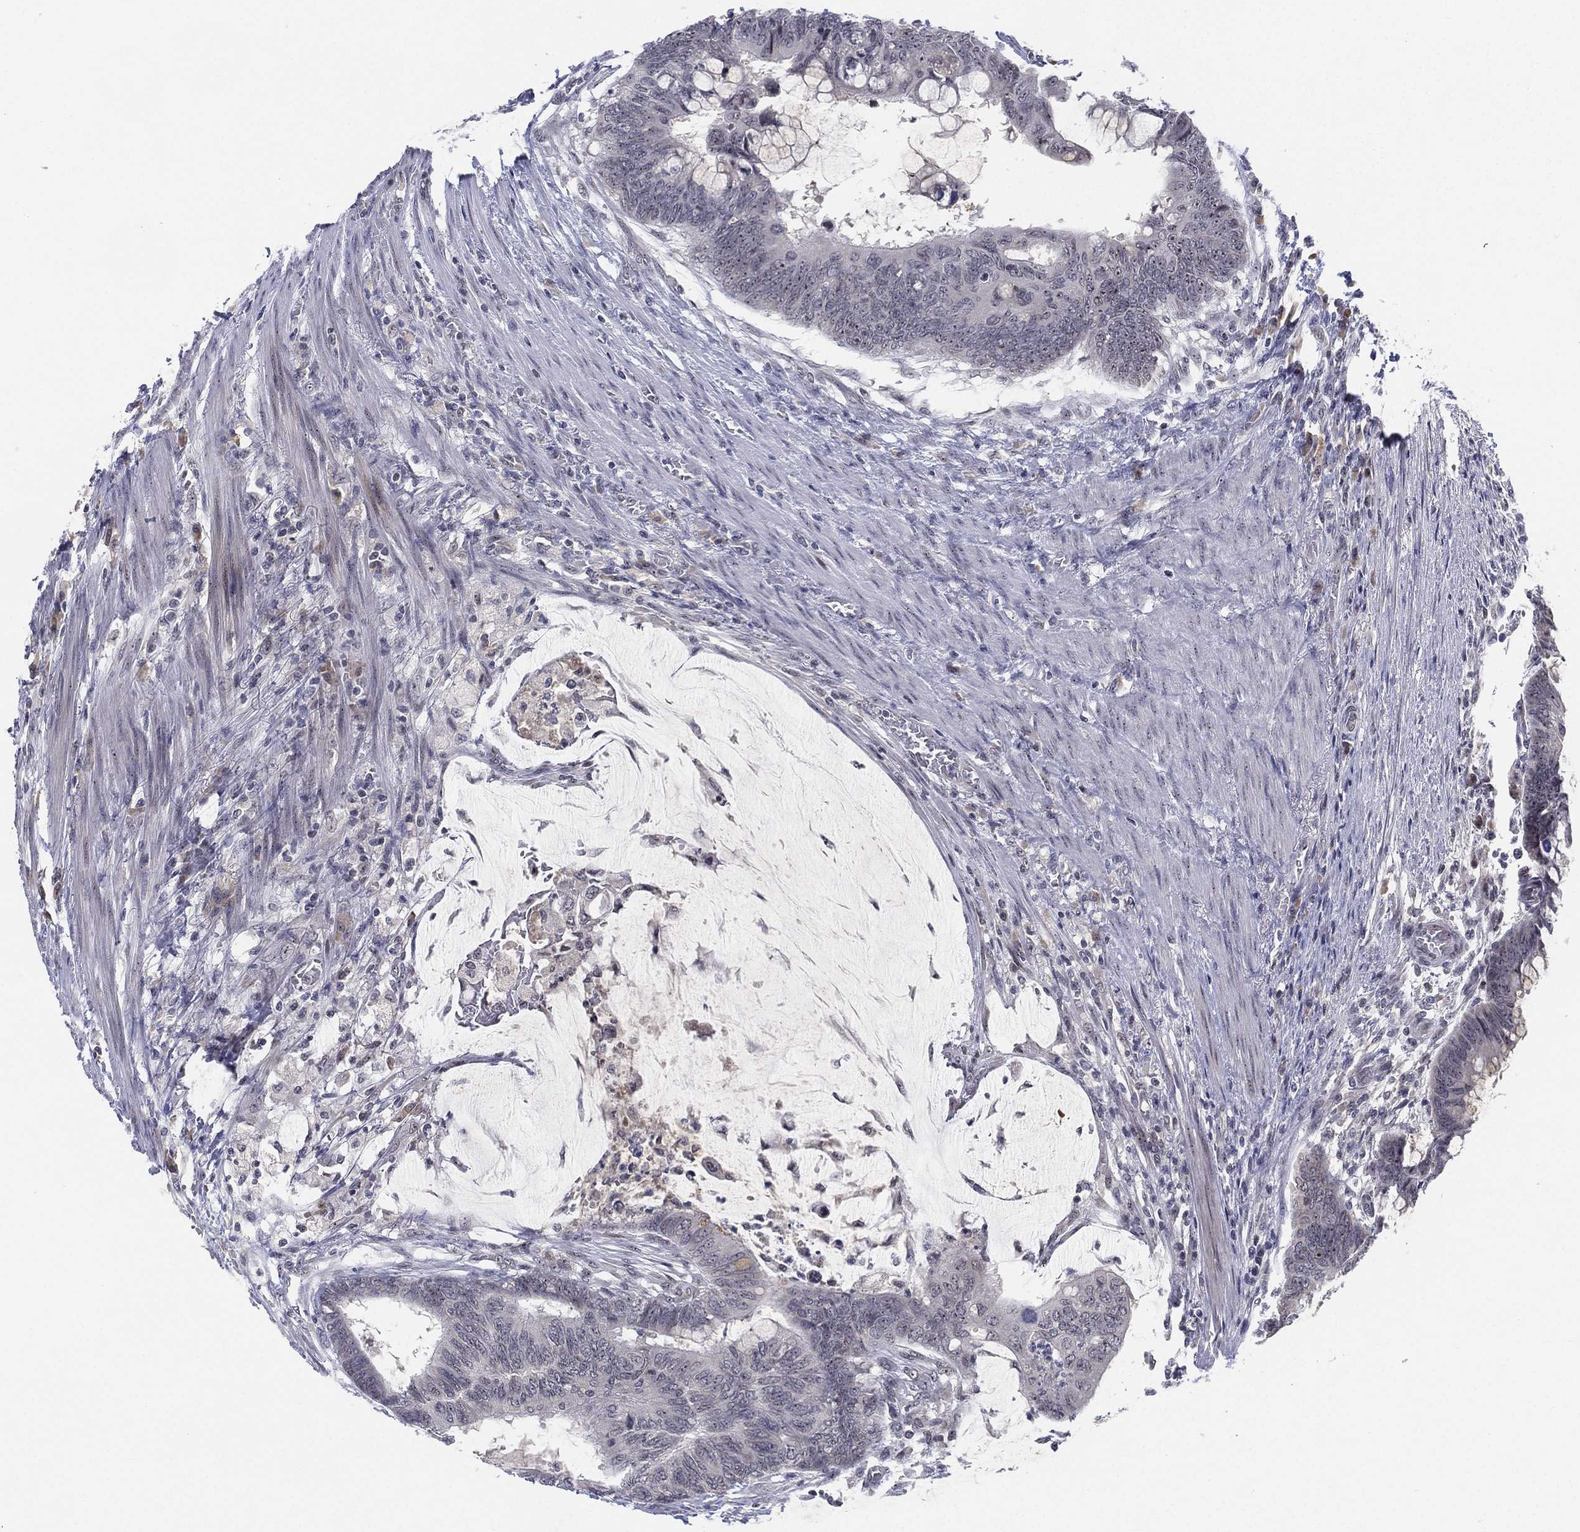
{"staining": {"intensity": "negative", "quantity": "none", "location": "none"}, "tissue": "colorectal cancer", "cell_type": "Tumor cells", "image_type": "cancer", "snomed": [{"axis": "morphology", "description": "Normal tissue, NOS"}, {"axis": "morphology", "description": "Adenocarcinoma, NOS"}, {"axis": "topography", "description": "Rectum"}], "caption": "This is an IHC histopathology image of human colorectal cancer (adenocarcinoma). There is no staining in tumor cells.", "gene": "MS4A8", "patient": {"sex": "male", "age": 92}}